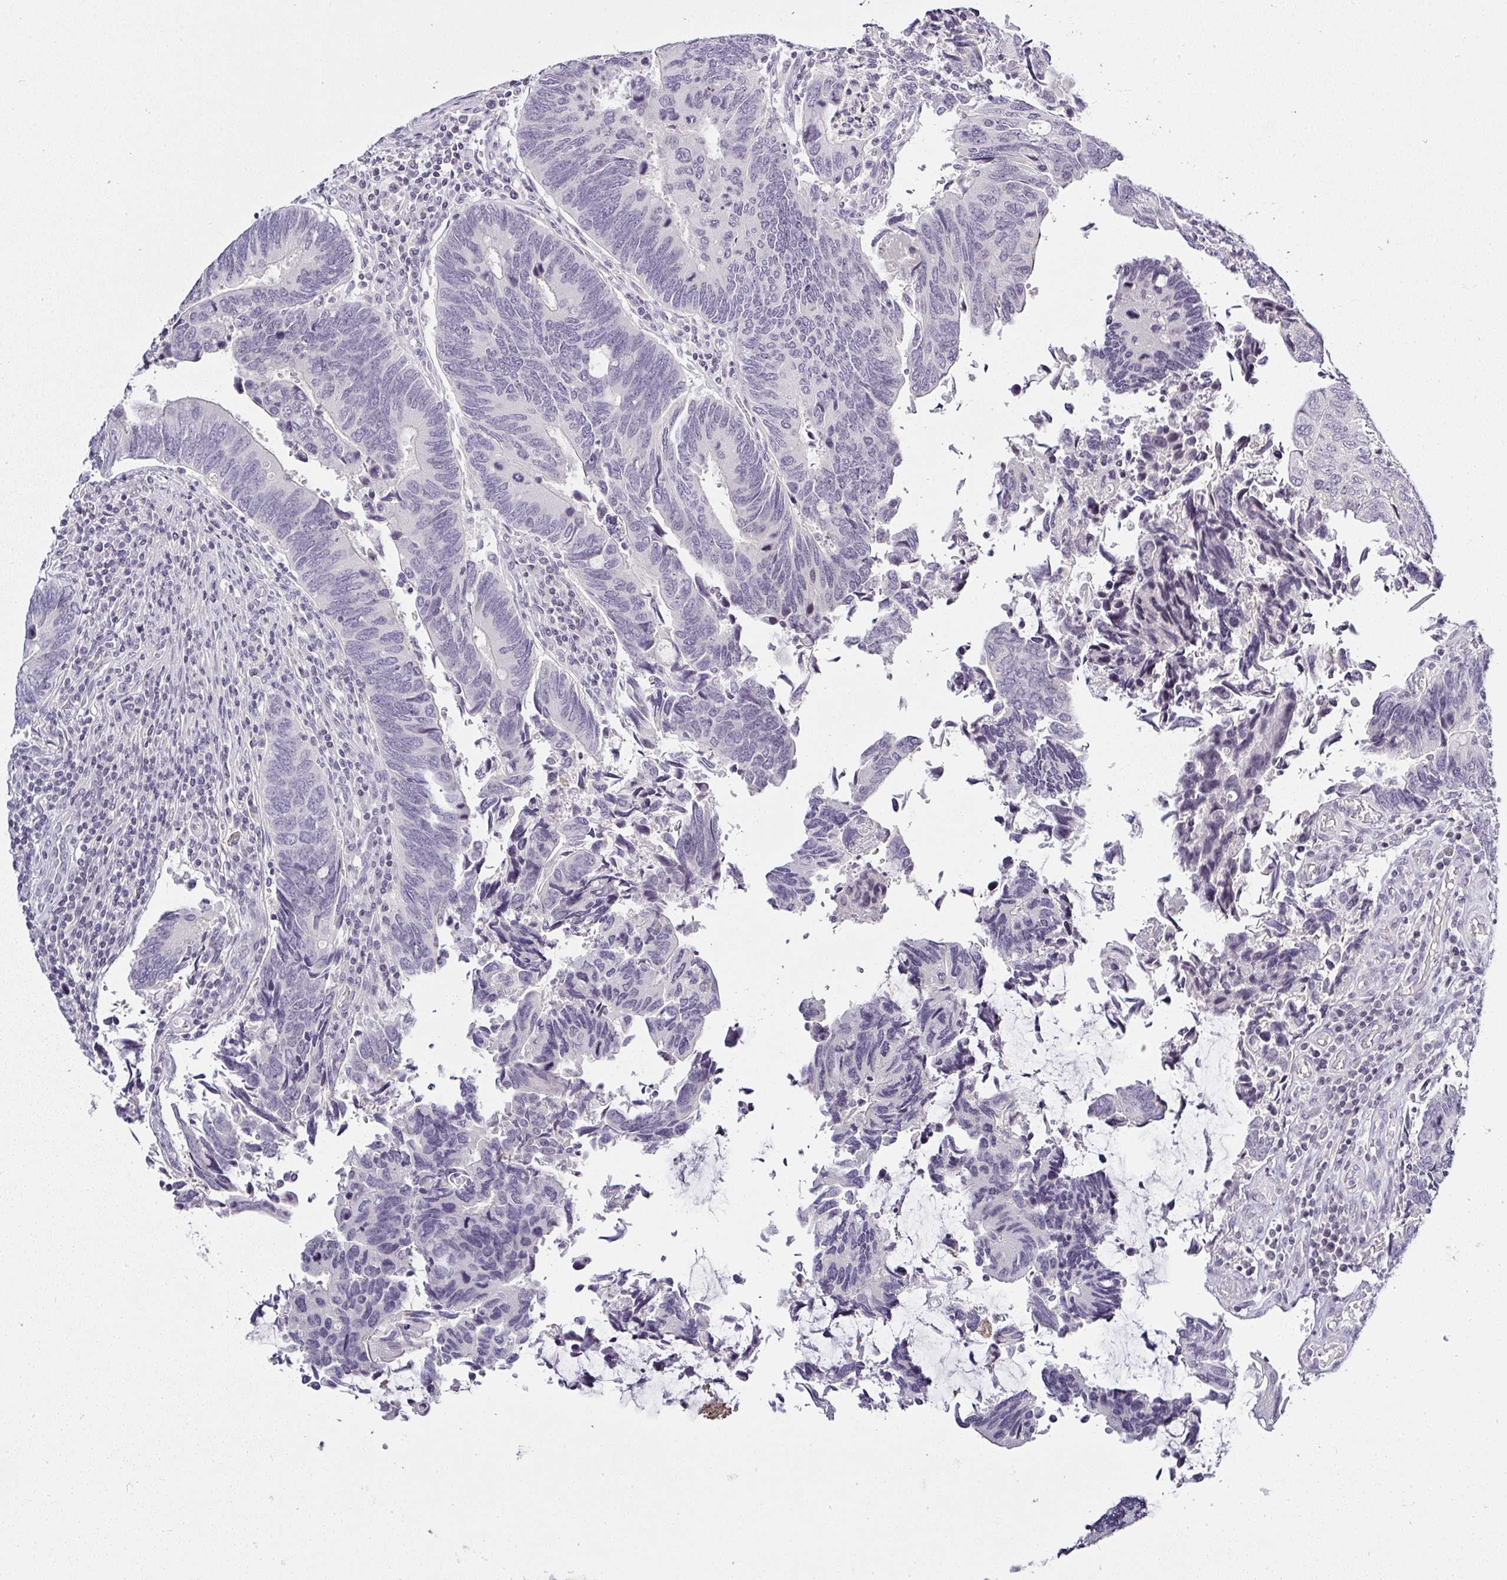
{"staining": {"intensity": "negative", "quantity": "none", "location": "none"}, "tissue": "colorectal cancer", "cell_type": "Tumor cells", "image_type": "cancer", "snomed": [{"axis": "morphology", "description": "Adenocarcinoma, NOS"}, {"axis": "topography", "description": "Colon"}], "caption": "Immunohistochemistry (IHC) image of neoplastic tissue: human colorectal cancer stained with DAB reveals no significant protein expression in tumor cells.", "gene": "SERPINB3", "patient": {"sex": "male", "age": 87}}